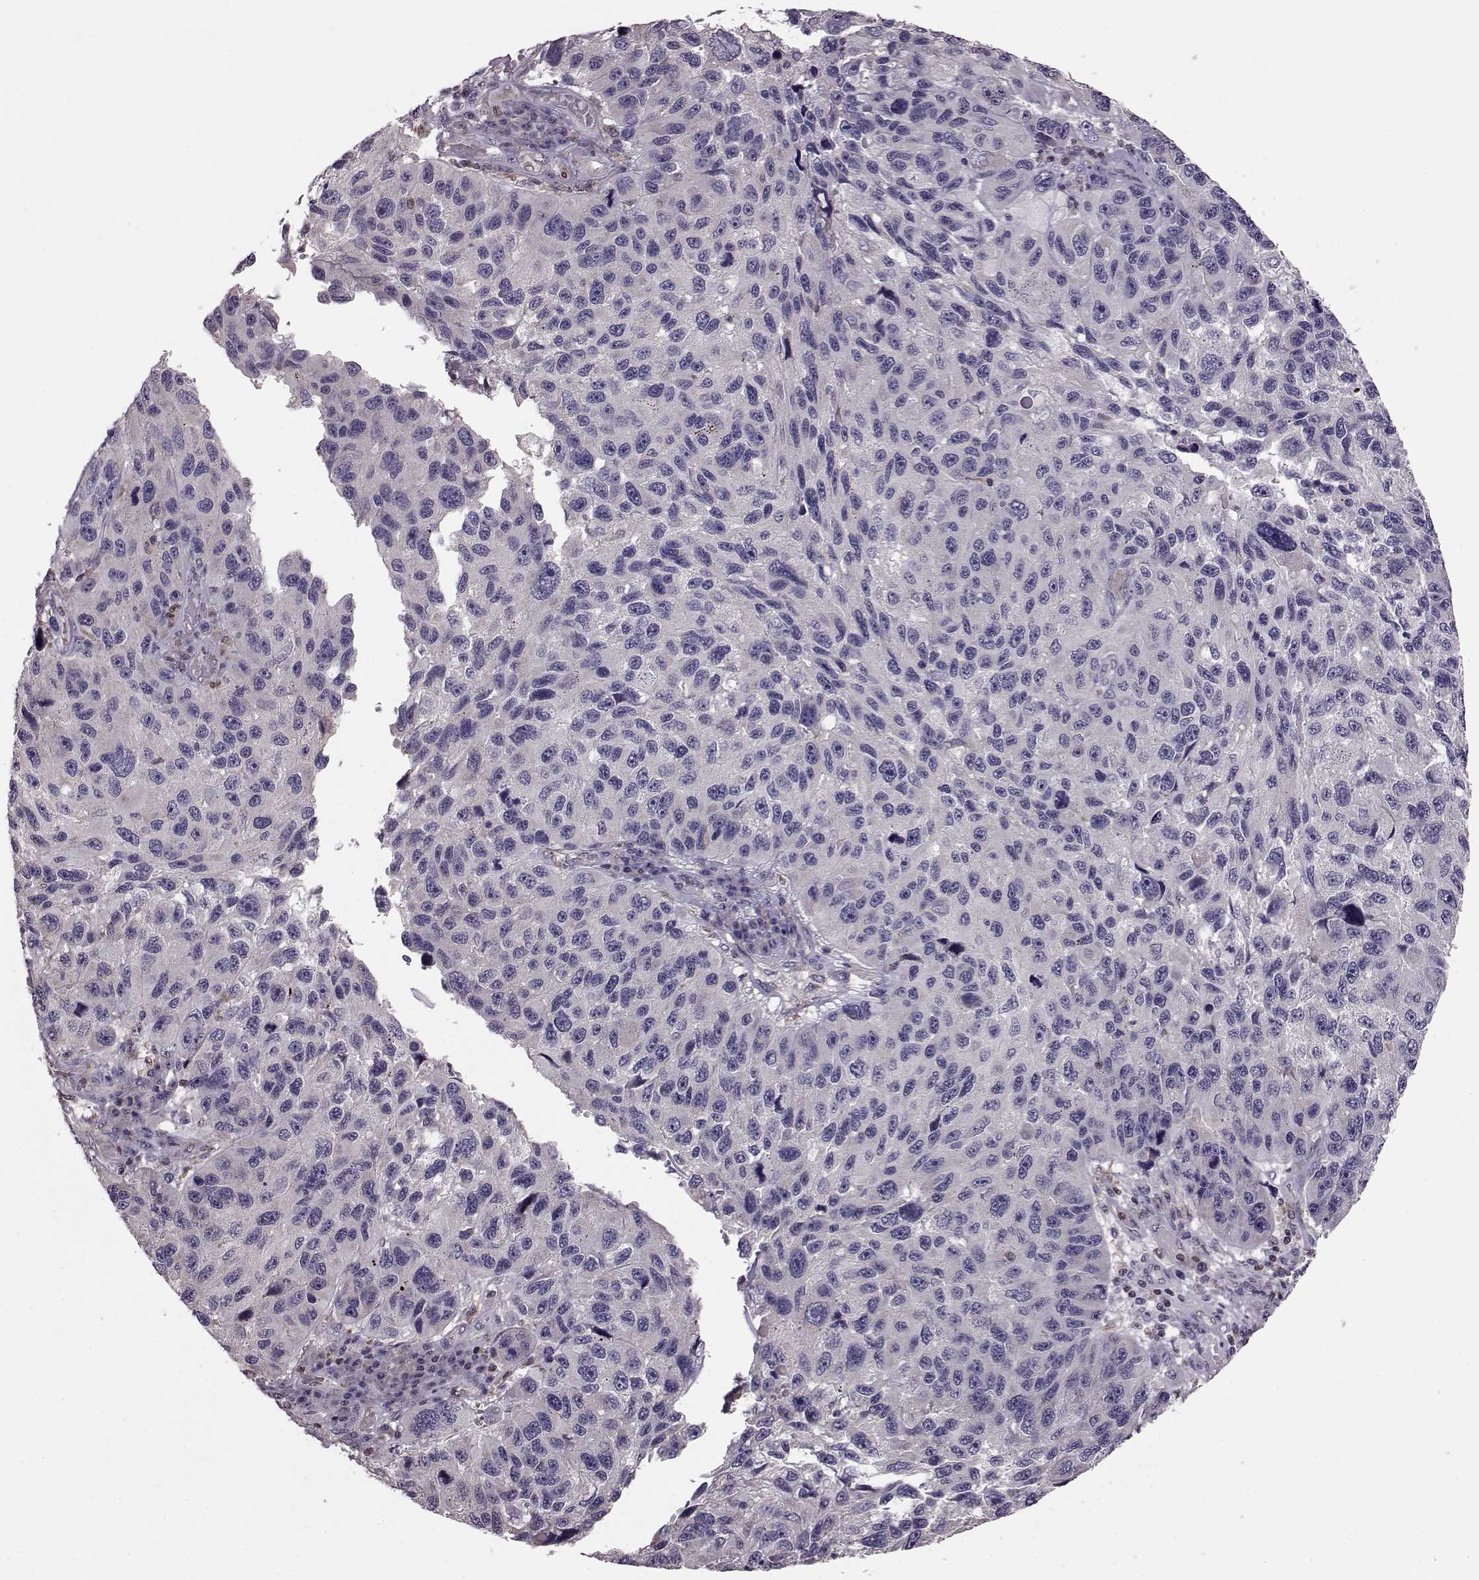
{"staining": {"intensity": "negative", "quantity": "none", "location": "none"}, "tissue": "melanoma", "cell_type": "Tumor cells", "image_type": "cancer", "snomed": [{"axis": "morphology", "description": "Malignant melanoma, NOS"}, {"axis": "topography", "description": "Skin"}], "caption": "Melanoma was stained to show a protein in brown. There is no significant staining in tumor cells. Brightfield microscopy of immunohistochemistry stained with DAB (brown) and hematoxylin (blue), captured at high magnification.", "gene": "CDC42SE1", "patient": {"sex": "male", "age": 53}}